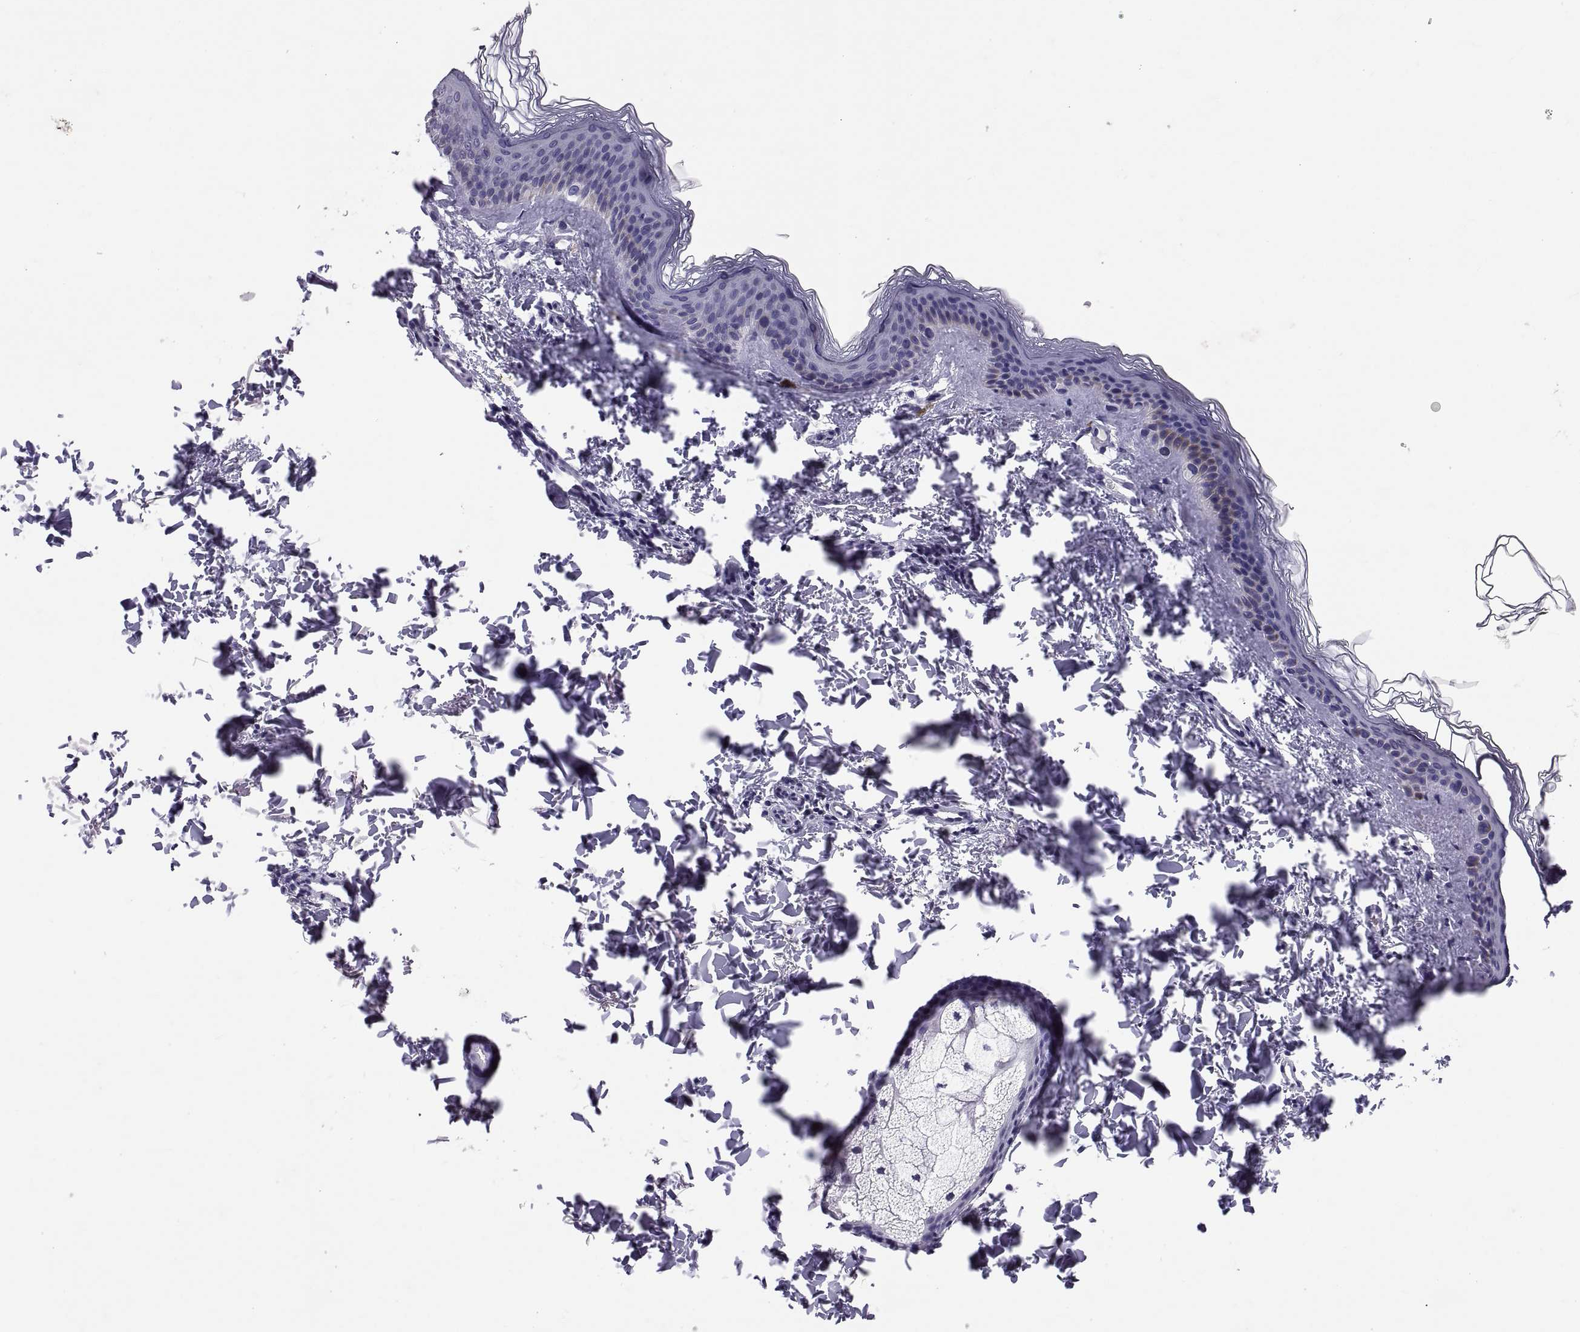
{"staining": {"intensity": "negative", "quantity": "none", "location": "none"}, "tissue": "skin cancer", "cell_type": "Tumor cells", "image_type": "cancer", "snomed": [{"axis": "morphology", "description": "Normal tissue, NOS"}, {"axis": "morphology", "description": "Basal cell carcinoma"}, {"axis": "topography", "description": "Skin"}], "caption": "This is a image of immunohistochemistry (IHC) staining of skin cancer, which shows no positivity in tumor cells. Nuclei are stained in blue.", "gene": "PTN", "patient": {"sex": "male", "age": 46}}